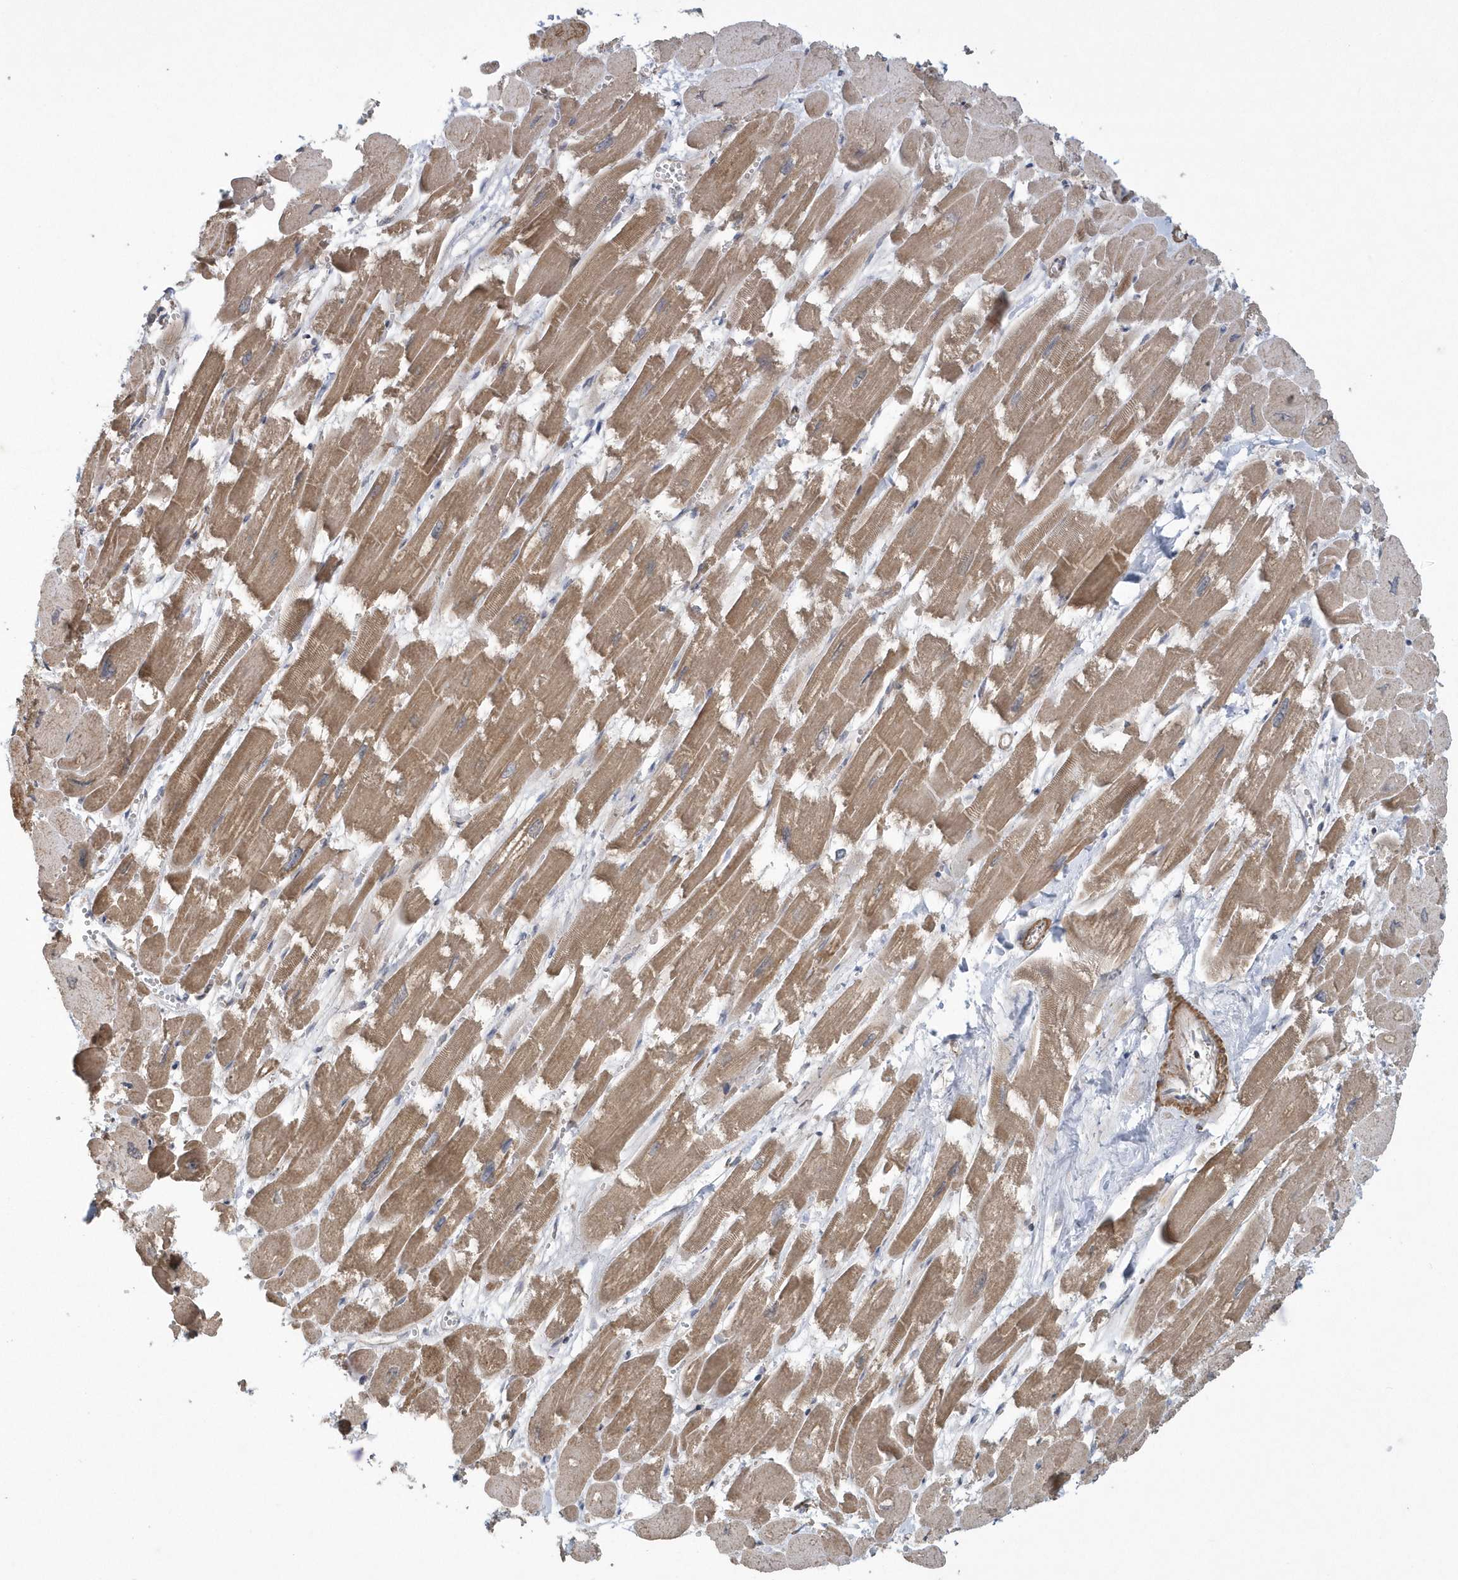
{"staining": {"intensity": "moderate", "quantity": ">75%", "location": "cytoplasmic/membranous"}, "tissue": "heart muscle", "cell_type": "Cardiomyocytes", "image_type": "normal", "snomed": [{"axis": "morphology", "description": "Normal tissue, NOS"}, {"axis": "topography", "description": "Heart"}], "caption": "An immunohistochemistry (IHC) micrograph of unremarkable tissue is shown. Protein staining in brown shows moderate cytoplasmic/membranous positivity in heart muscle within cardiomyocytes.", "gene": "SLX9", "patient": {"sex": "male", "age": 54}}